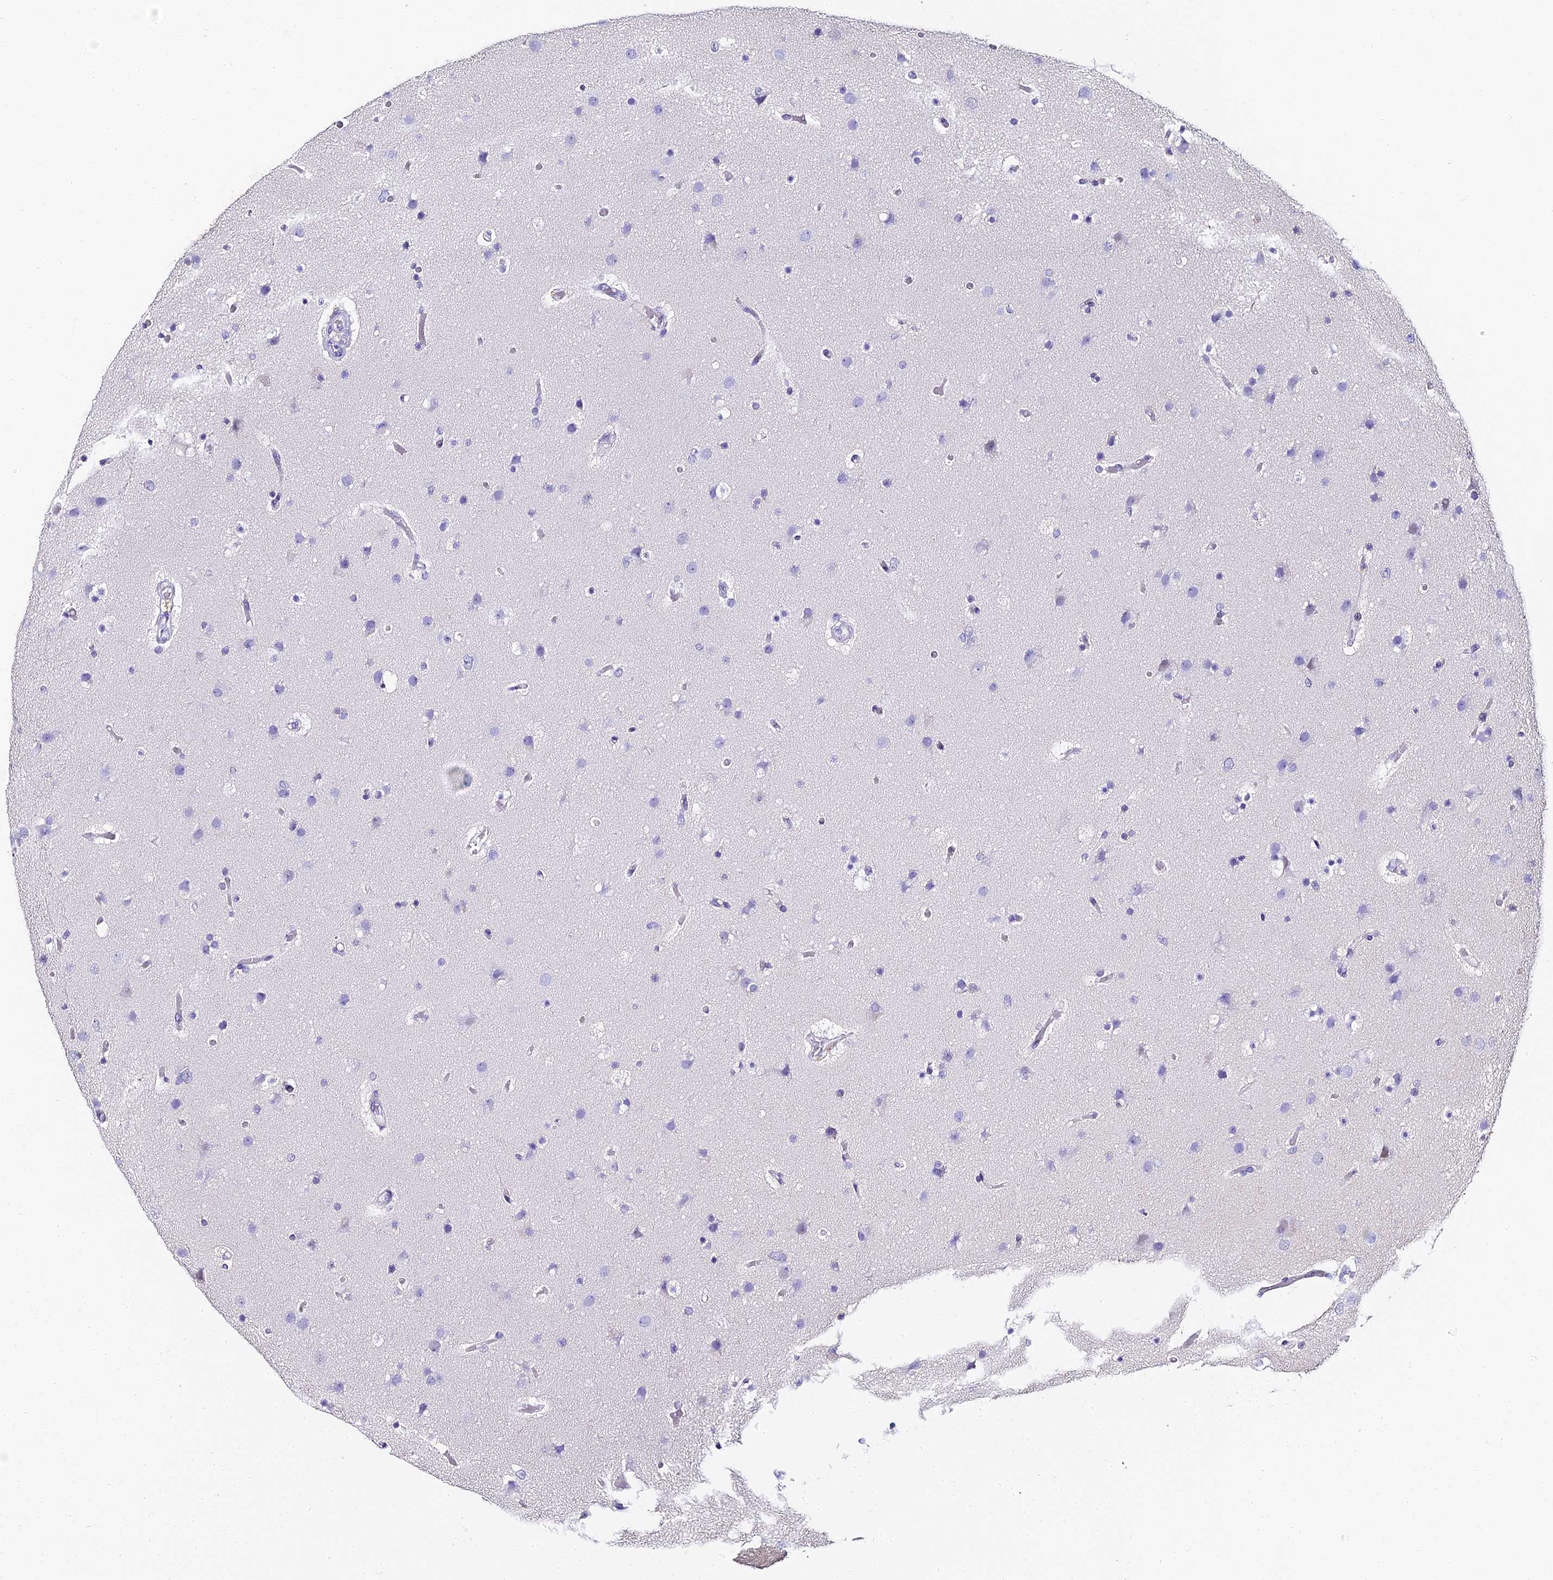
{"staining": {"intensity": "negative", "quantity": "none", "location": "none"}, "tissue": "glioma", "cell_type": "Tumor cells", "image_type": "cancer", "snomed": [{"axis": "morphology", "description": "Glioma, malignant, High grade"}, {"axis": "topography", "description": "Cerebral cortex"}], "caption": "Malignant glioma (high-grade) was stained to show a protein in brown. There is no significant positivity in tumor cells.", "gene": "ABHD14A-ACY1", "patient": {"sex": "female", "age": 36}}